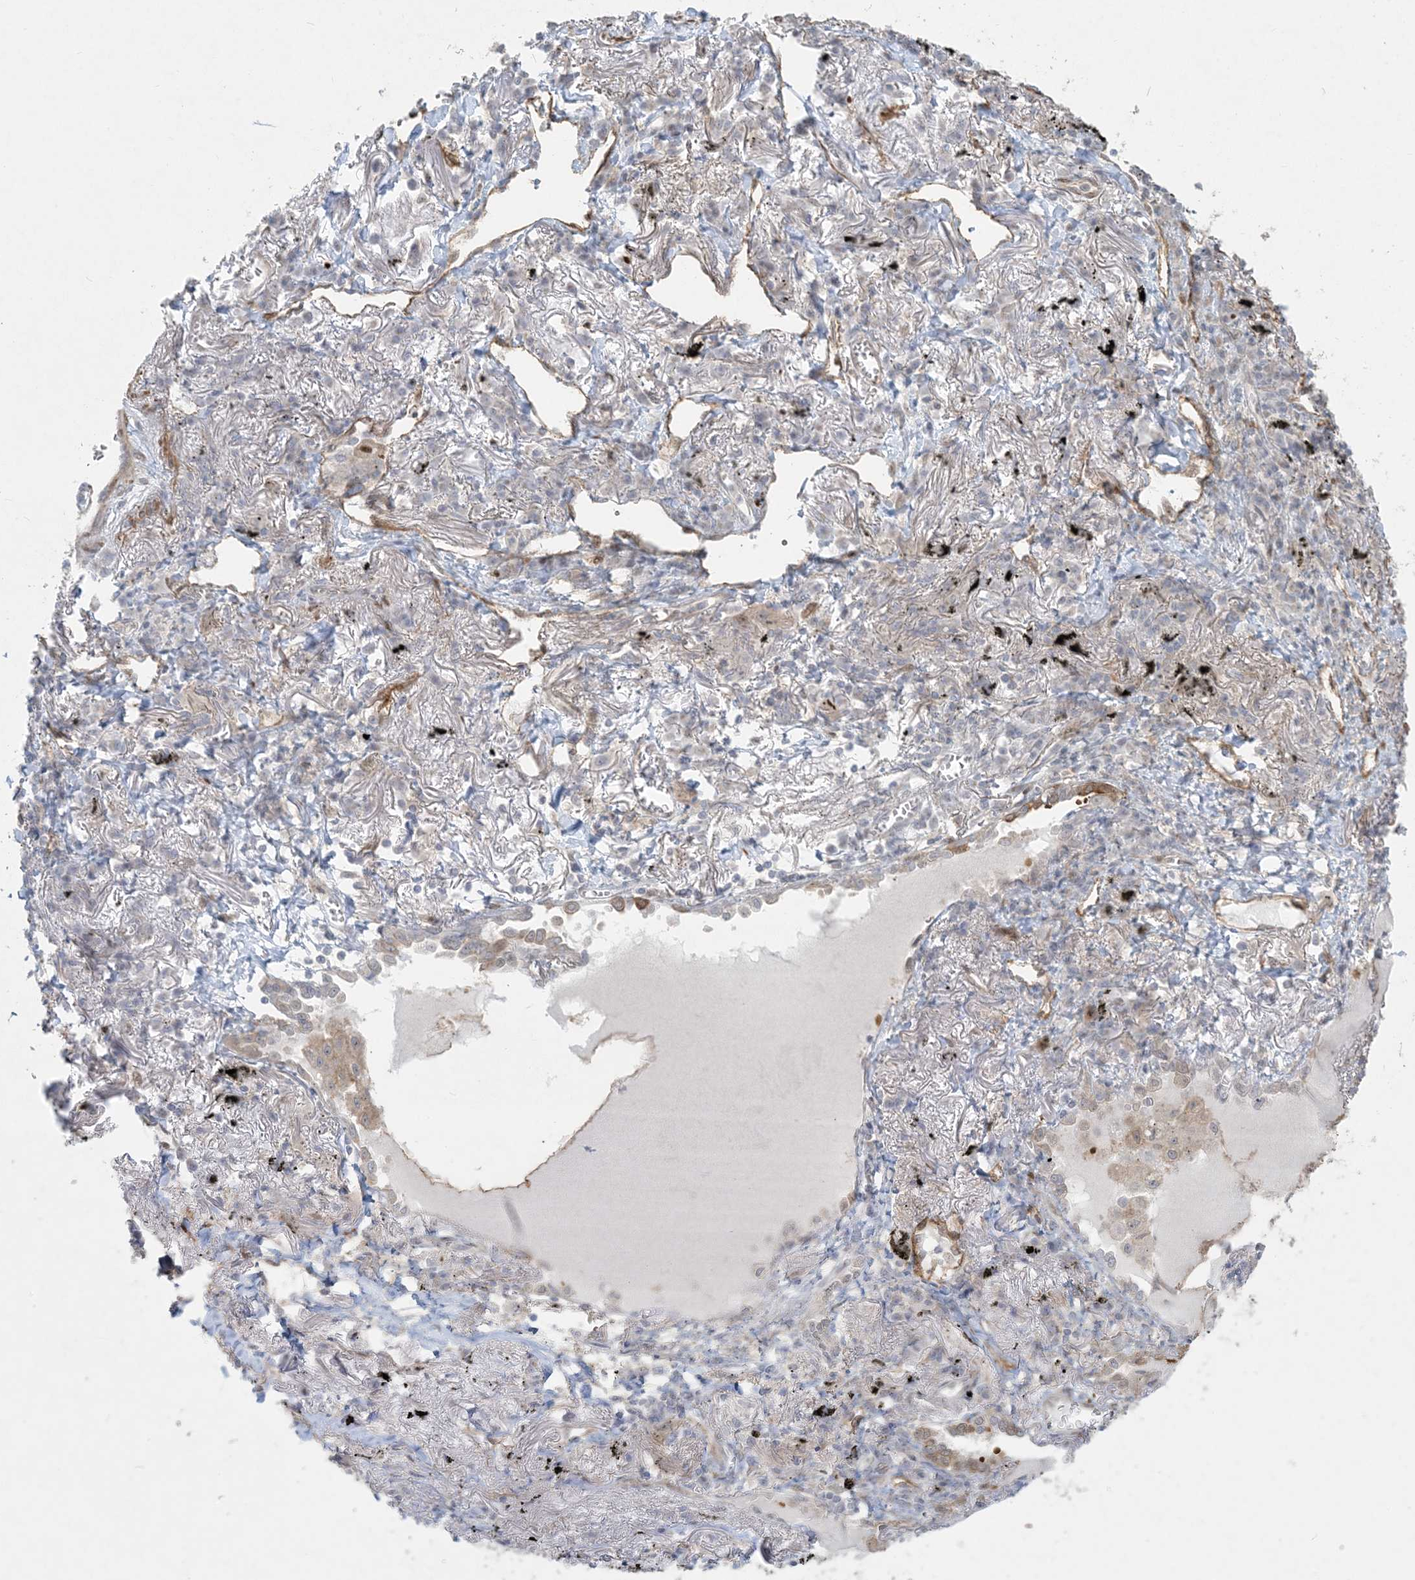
{"staining": {"intensity": "weak", "quantity": ">75%", "location": "cytoplasmic/membranous"}, "tissue": "lung cancer", "cell_type": "Tumor cells", "image_type": "cancer", "snomed": [{"axis": "morphology", "description": "Adenocarcinoma, NOS"}, {"axis": "topography", "description": "Lung"}], "caption": "Lung adenocarcinoma stained with a brown dye displays weak cytoplasmic/membranous positive expression in approximately >75% of tumor cells.", "gene": "BCORL1", "patient": {"sex": "male", "age": 65}}